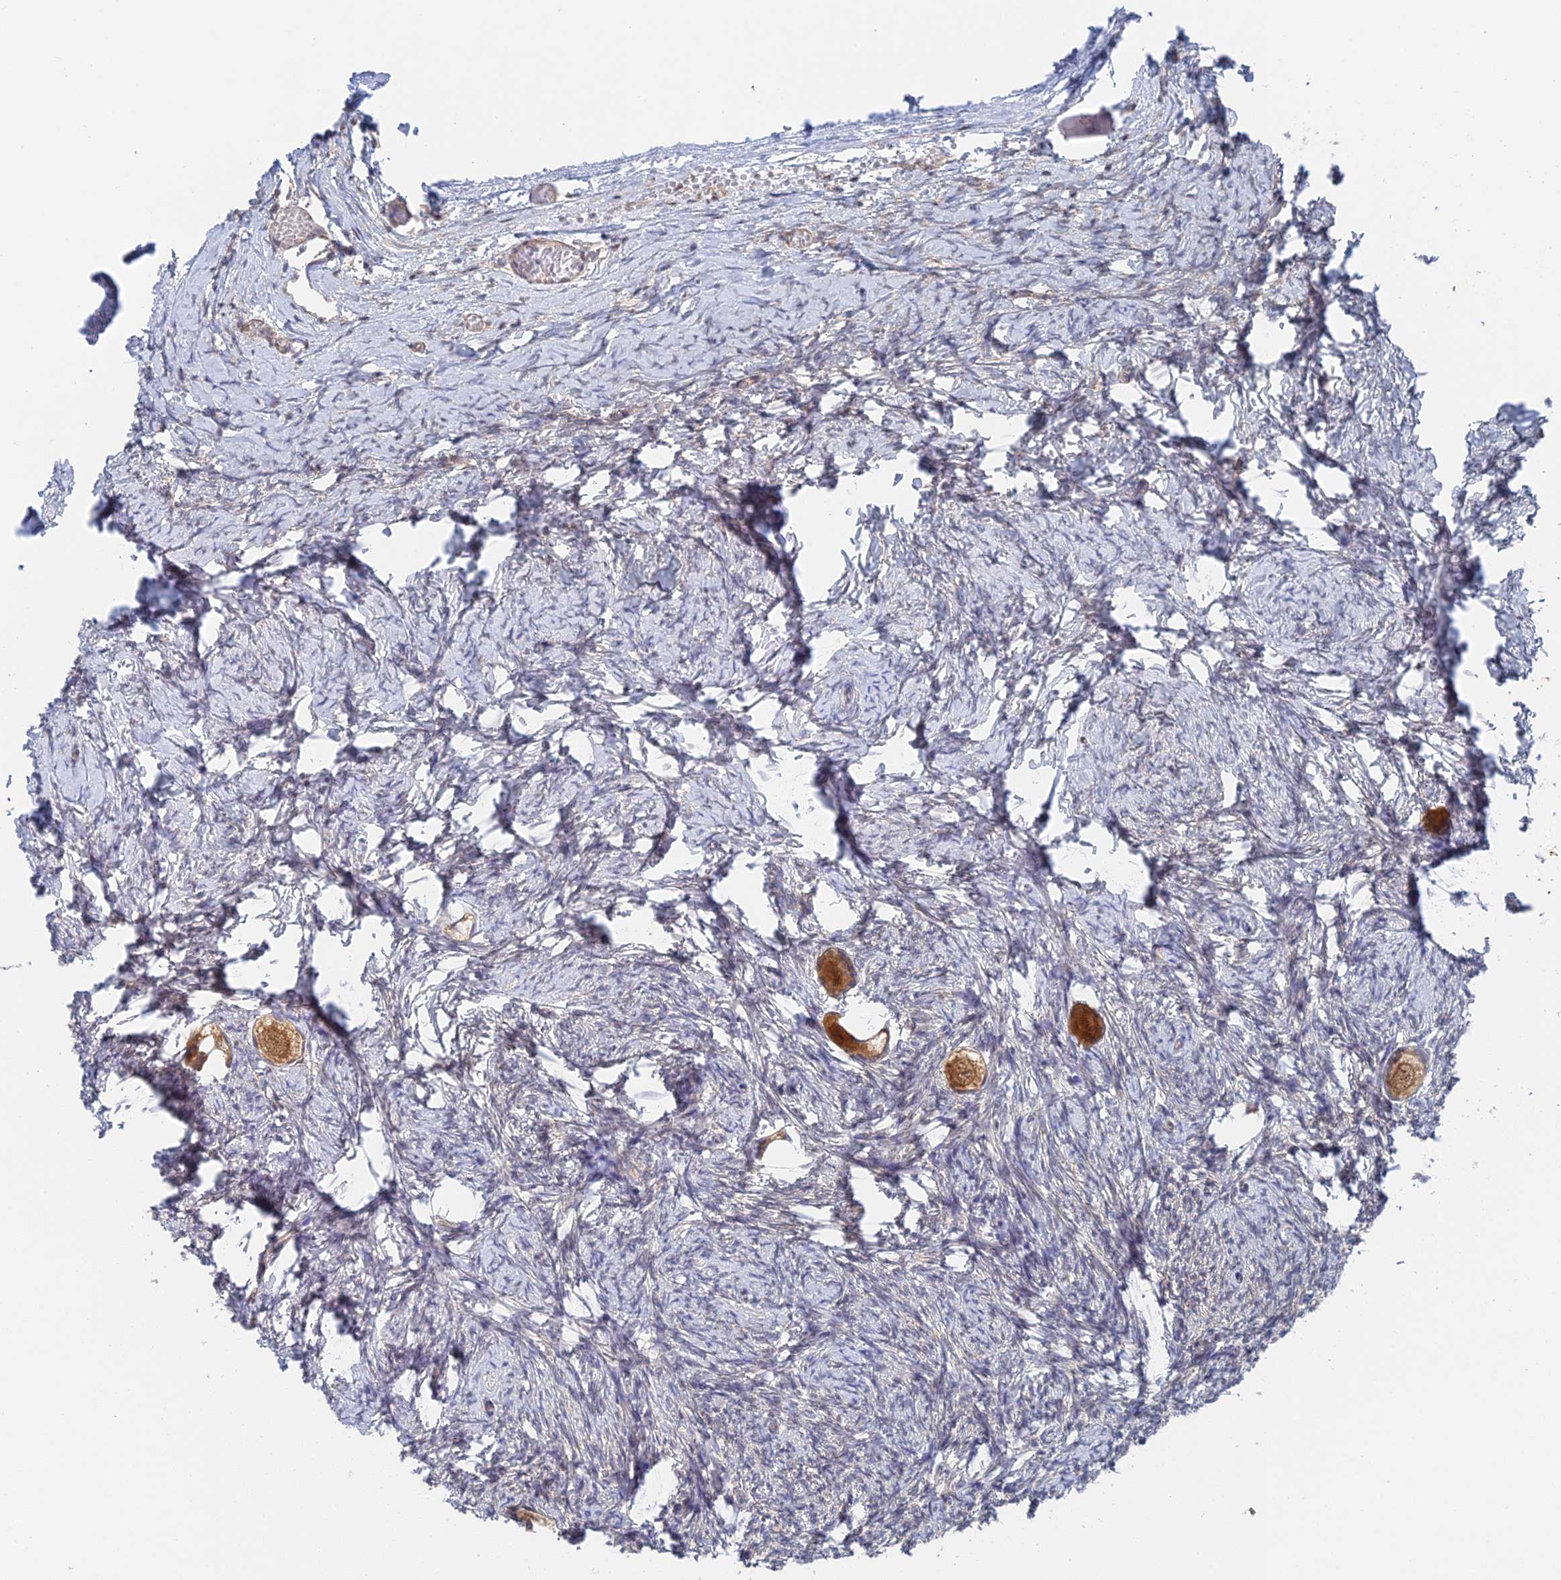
{"staining": {"intensity": "strong", "quantity": ">75%", "location": "cytoplasmic/membranous"}, "tissue": "ovary", "cell_type": "Follicle cells", "image_type": "normal", "snomed": [{"axis": "morphology", "description": "Normal tissue, NOS"}, {"axis": "topography", "description": "Ovary"}], "caption": "High-power microscopy captured an immunohistochemistry (IHC) photomicrograph of normal ovary, revealing strong cytoplasmic/membranous positivity in about >75% of follicle cells. Nuclei are stained in blue.", "gene": "CFAP92", "patient": {"sex": "female", "age": 27}}